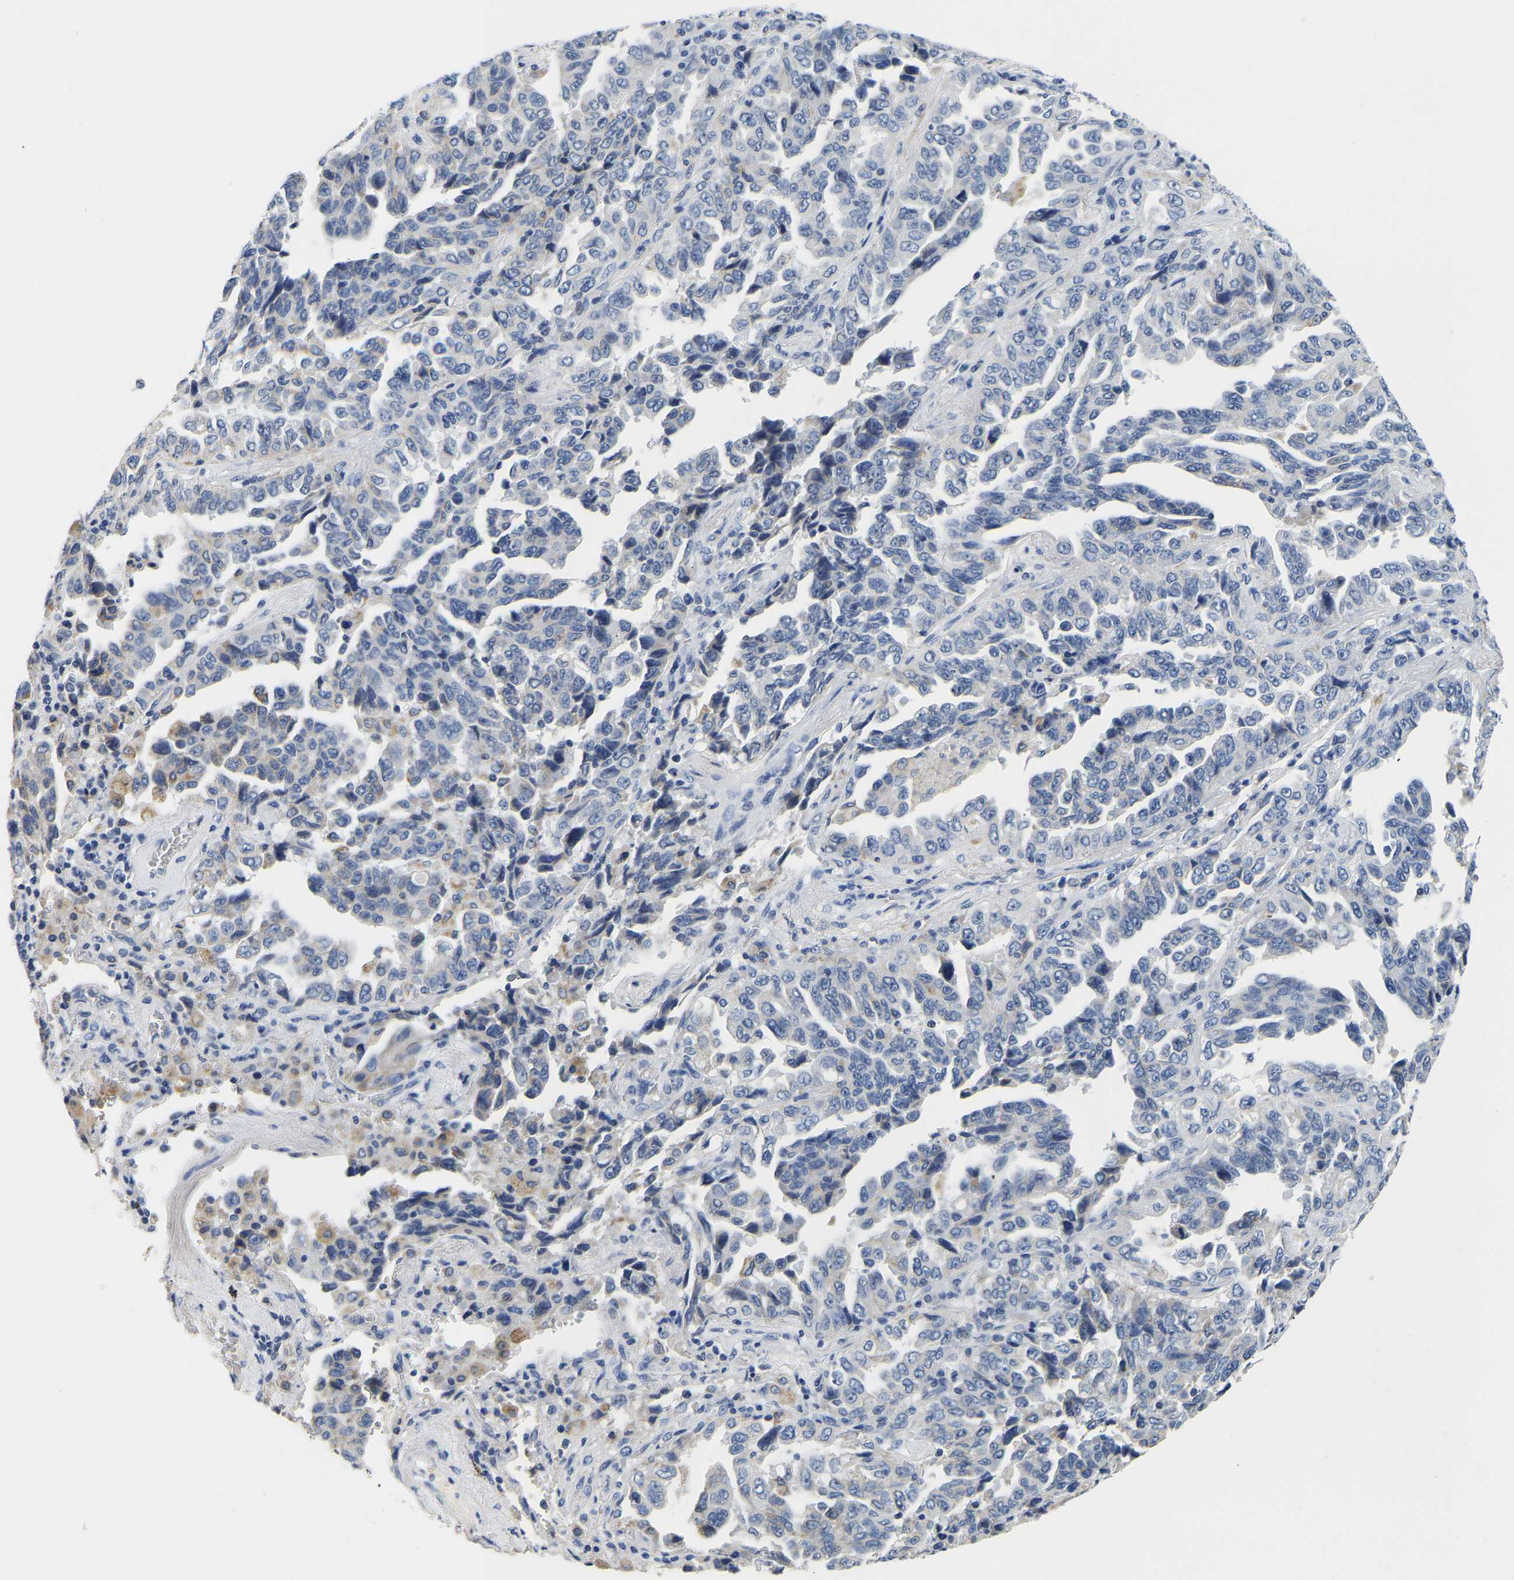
{"staining": {"intensity": "negative", "quantity": "none", "location": "none"}, "tissue": "lung cancer", "cell_type": "Tumor cells", "image_type": "cancer", "snomed": [{"axis": "morphology", "description": "Adenocarcinoma, NOS"}, {"axis": "topography", "description": "Lung"}], "caption": "A high-resolution image shows IHC staining of adenocarcinoma (lung), which demonstrates no significant positivity in tumor cells. (IHC, brightfield microscopy, high magnification).", "gene": "PCK2", "patient": {"sex": "female", "age": 51}}